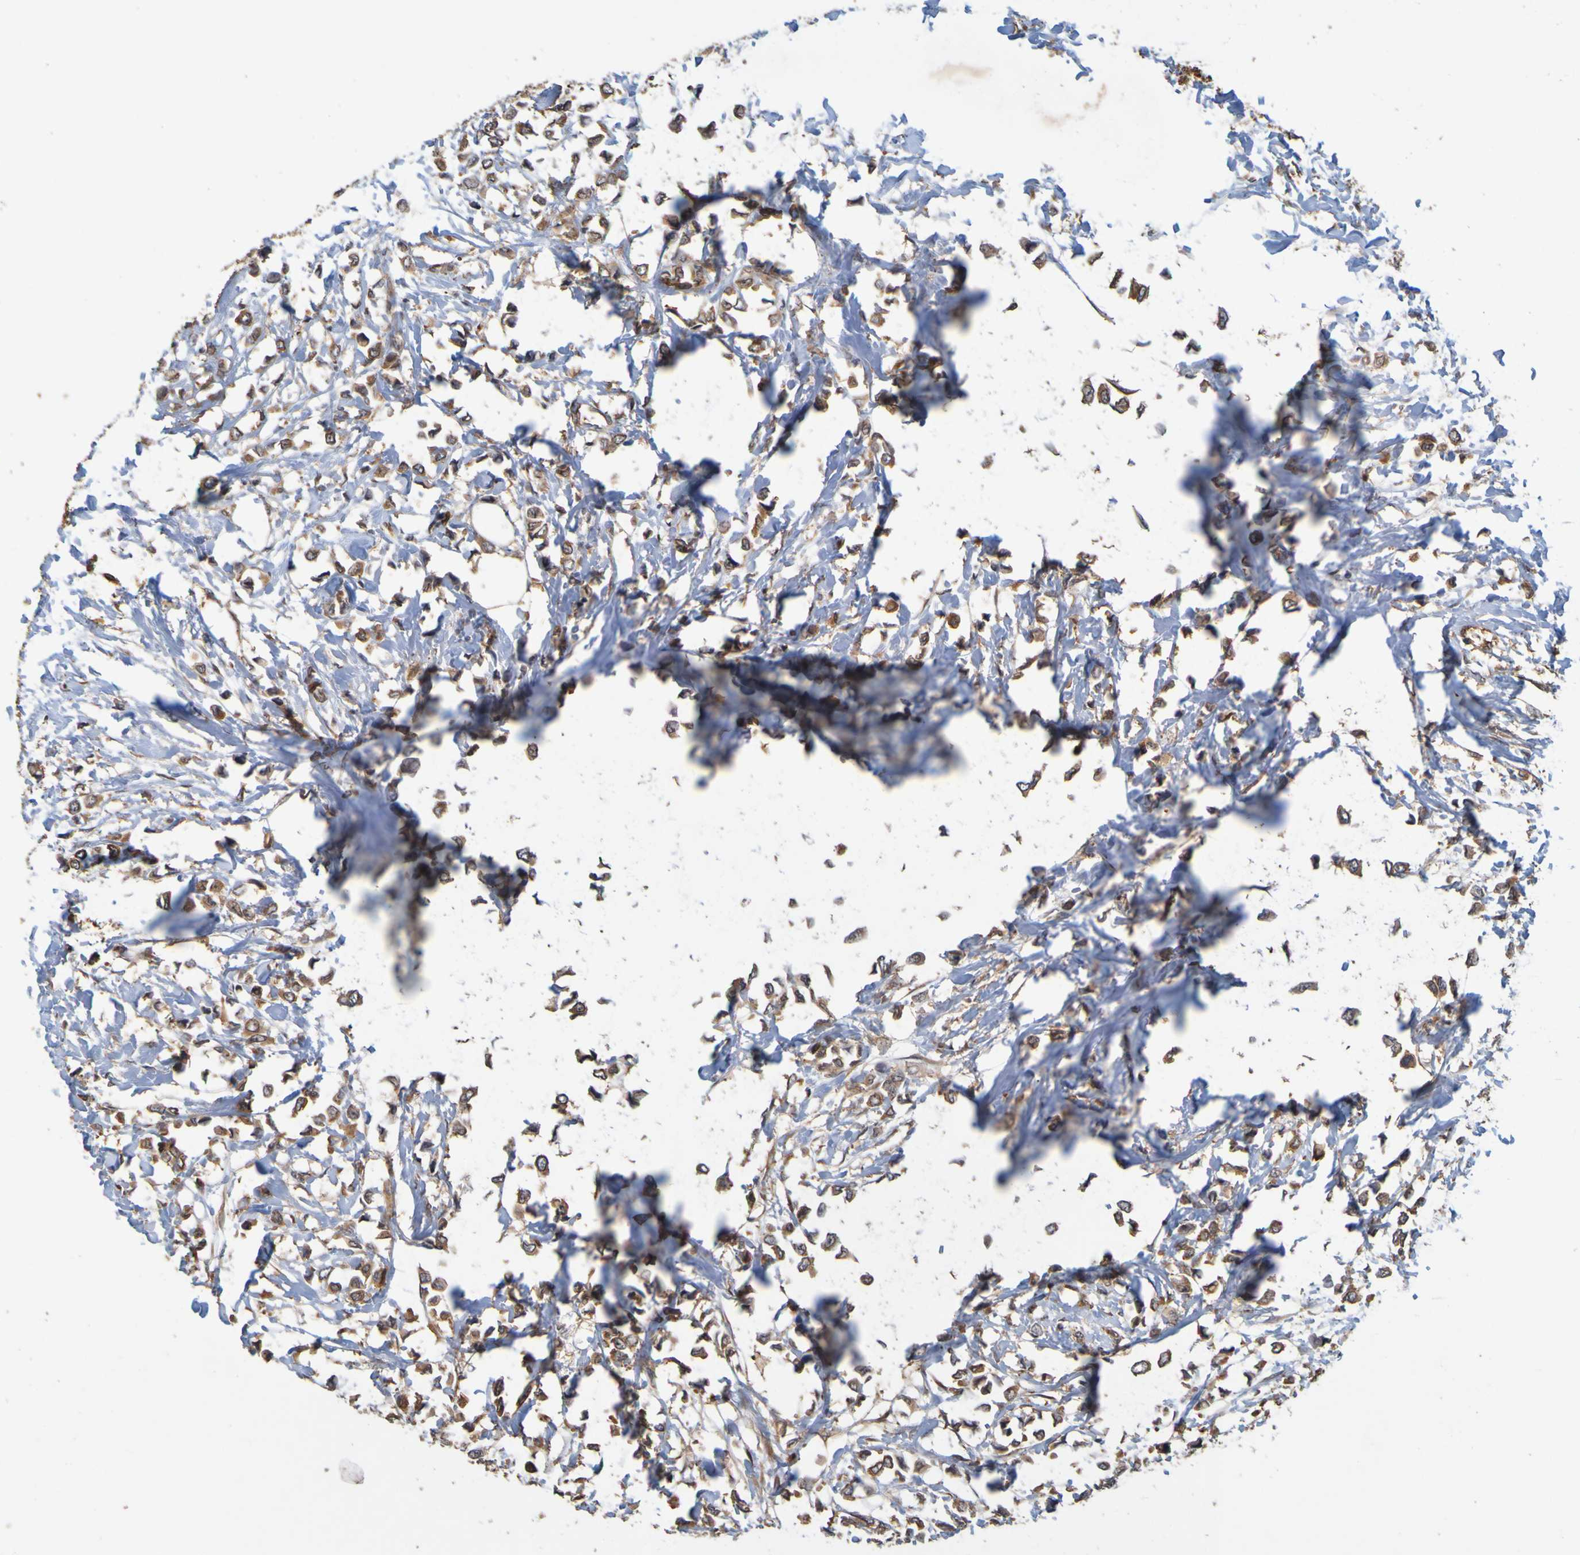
{"staining": {"intensity": "moderate", "quantity": ">75%", "location": "cytoplasmic/membranous"}, "tissue": "breast cancer", "cell_type": "Tumor cells", "image_type": "cancer", "snomed": [{"axis": "morphology", "description": "Lobular carcinoma"}, {"axis": "topography", "description": "Breast"}], "caption": "This photomicrograph shows immunohistochemistry (IHC) staining of lobular carcinoma (breast), with medium moderate cytoplasmic/membranous staining in about >75% of tumor cells.", "gene": "OCRL", "patient": {"sex": "female", "age": 51}}